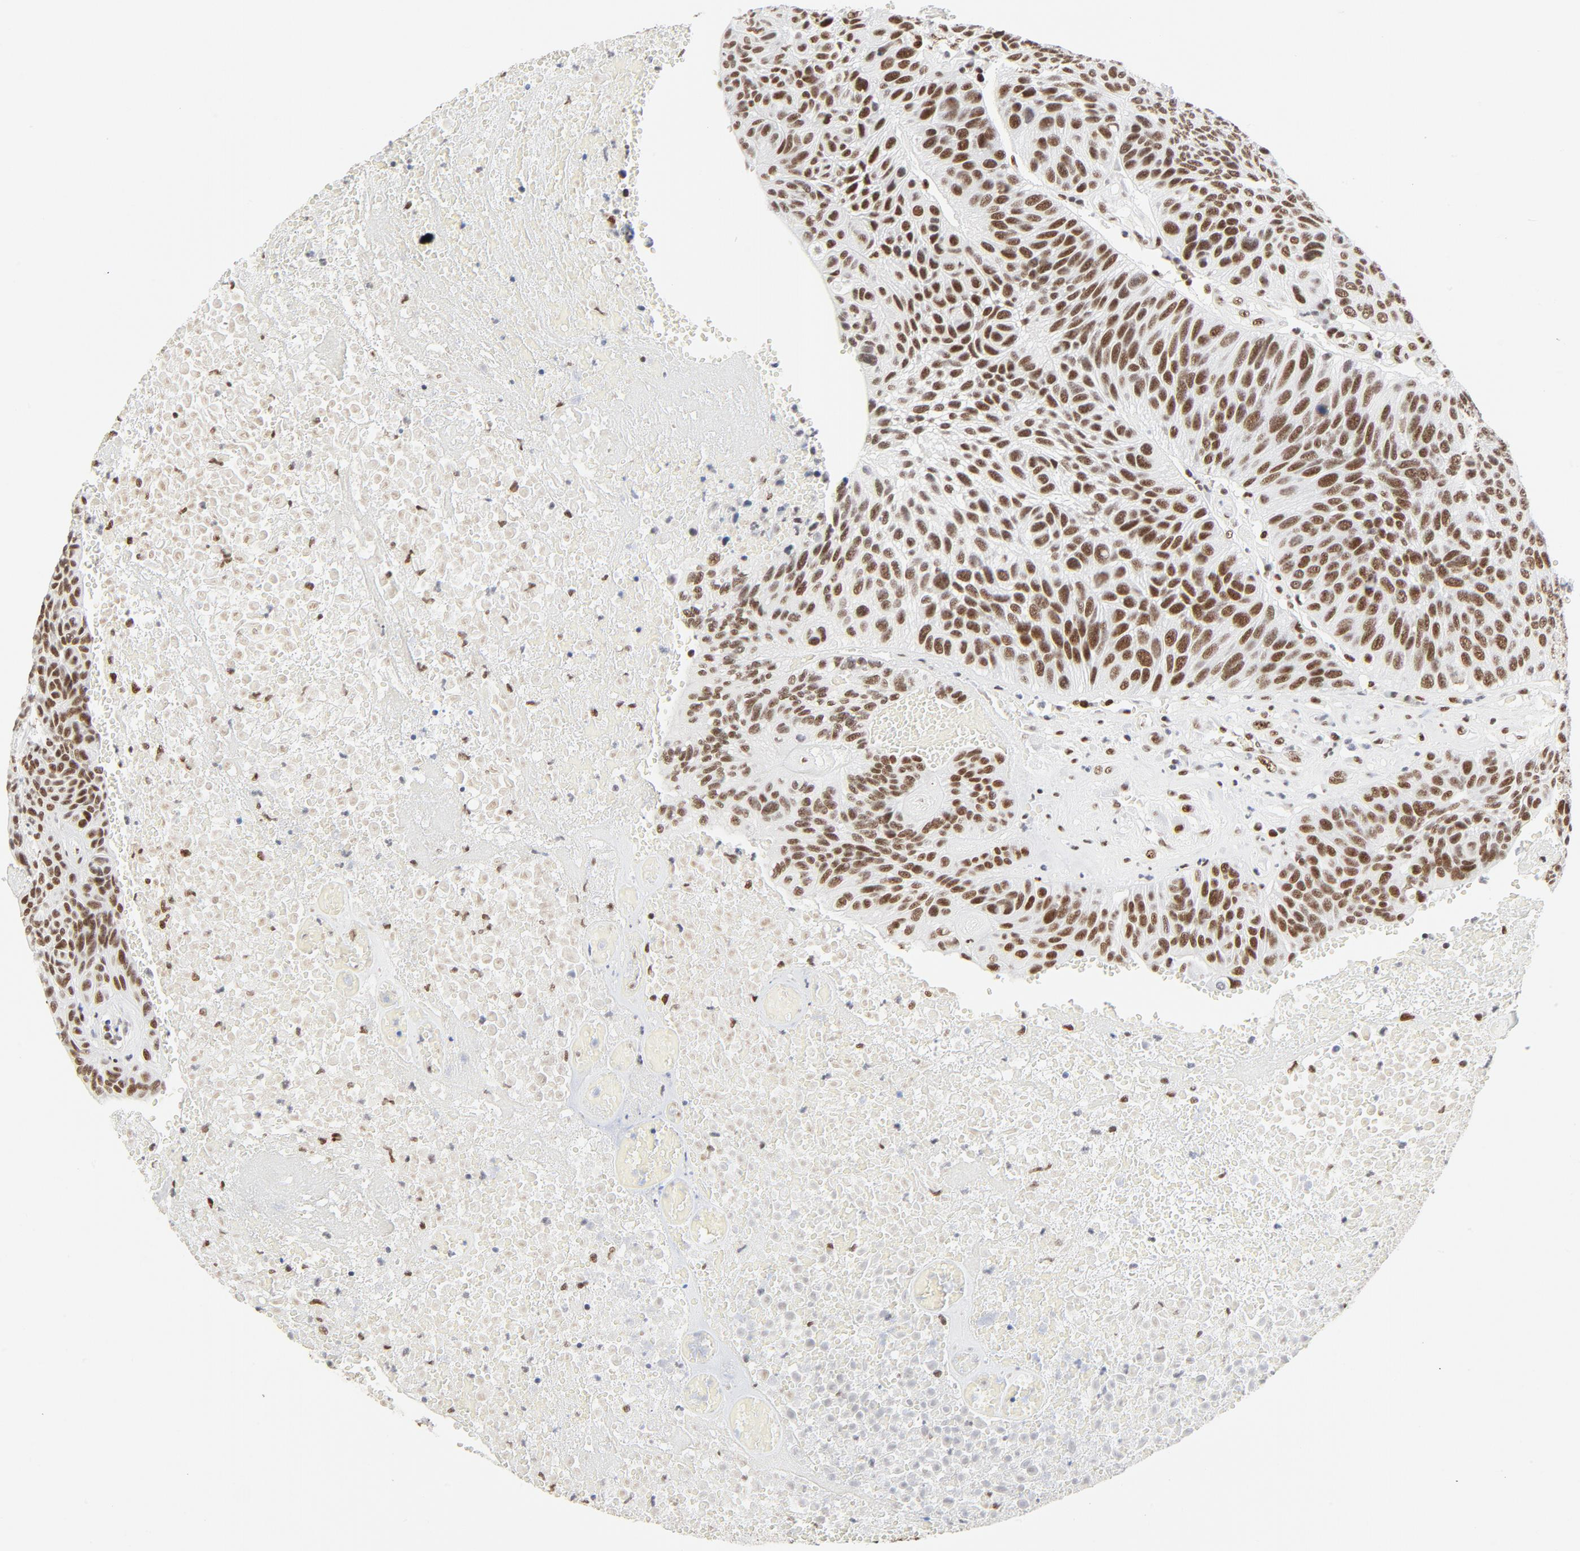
{"staining": {"intensity": "moderate", "quantity": ">75%", "location": "nuclear"}, "tissue": "urothelial cancer", "cell_type": "Tumor cells", "image_type": "cancer", "snomed": [{"axis": "morphology", "description": "Urothelial carcinoma, High grade"}, {"axis": "topography", "description": "Urinary bladder"}], "caption": "Human urothelial cancer stained with a brown dye shows moderate nuclear positive staining in approximately >75% of tumor cells.", "gene": "GTF2H1", "patient": {"sex": "male", "age": 66}}